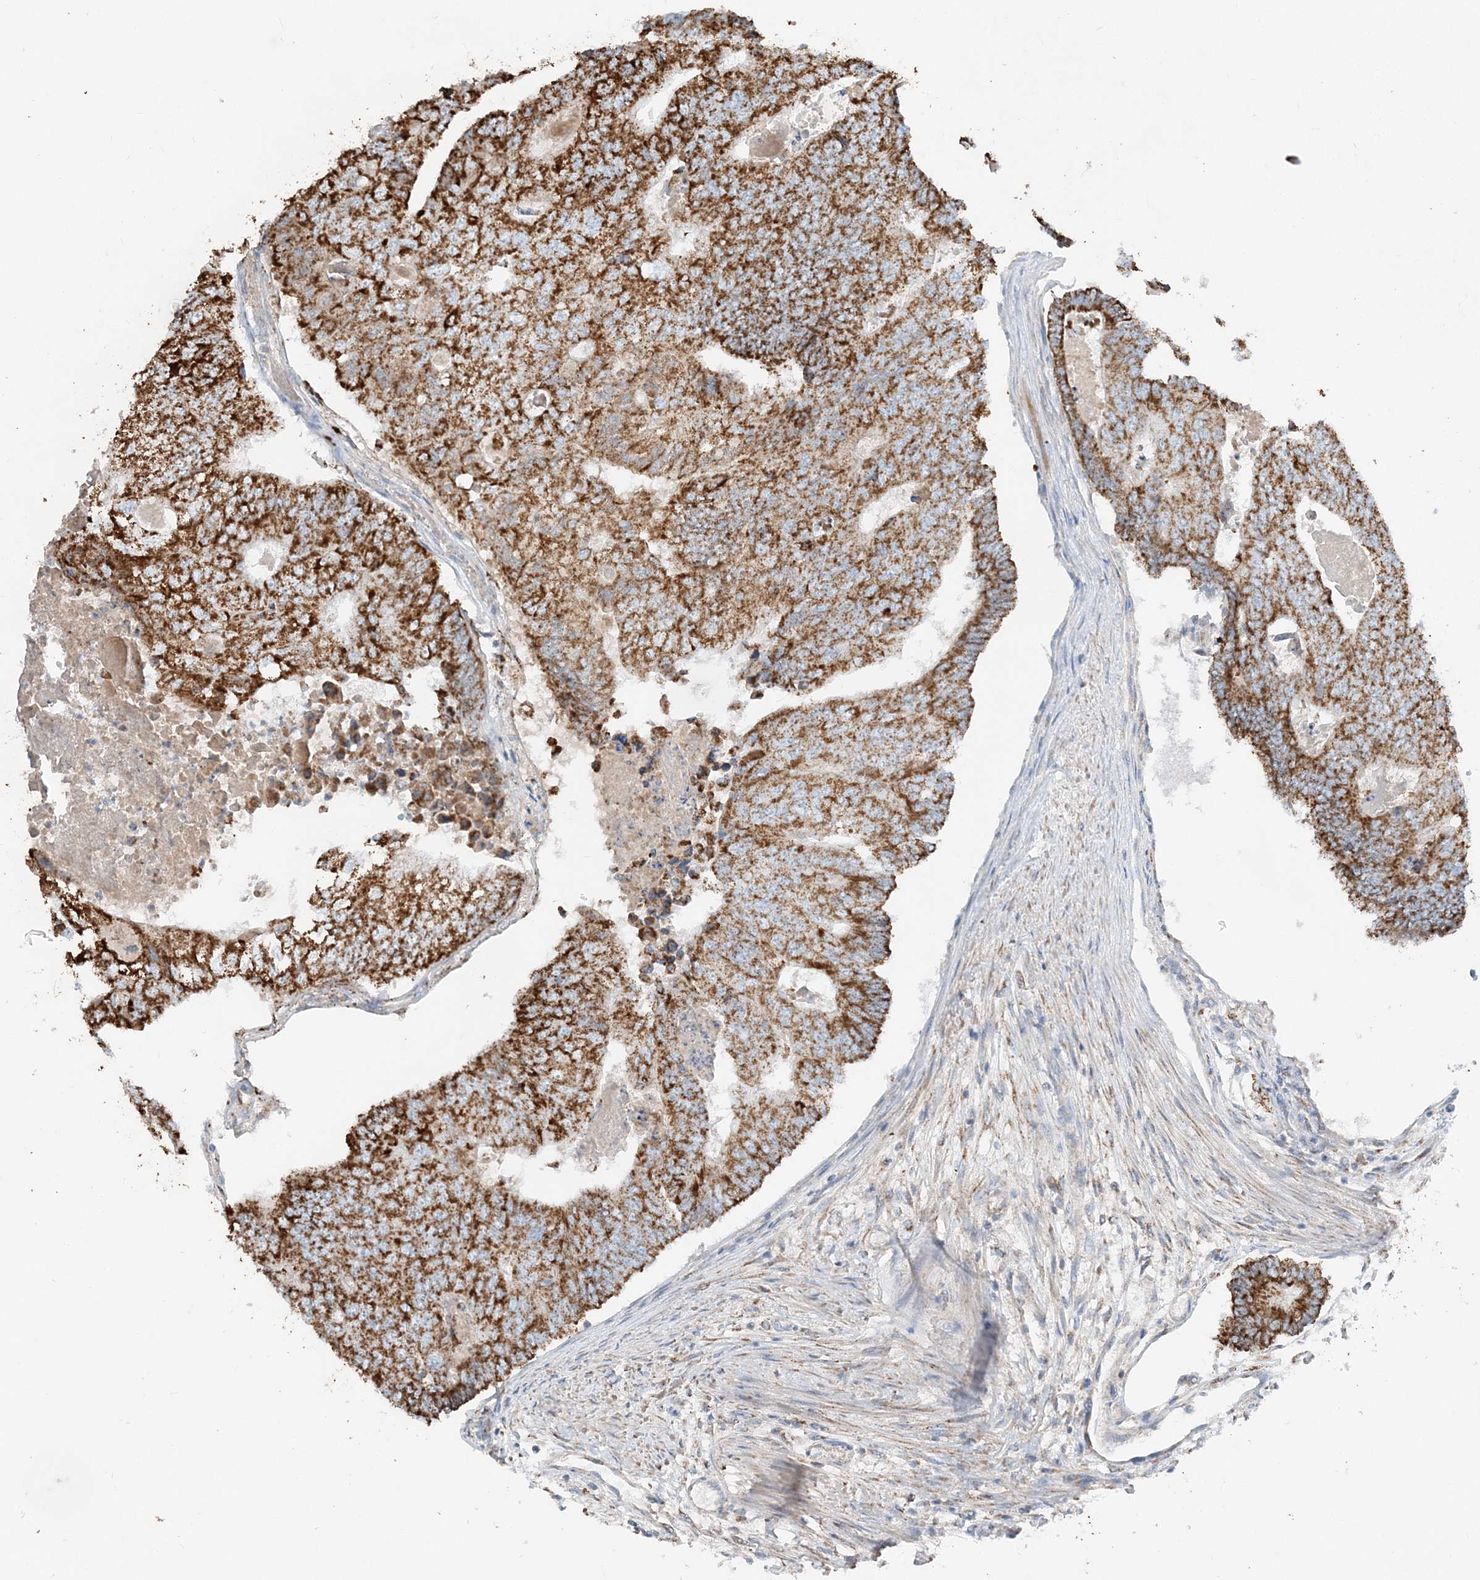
{"staining": {"intensity": "strong", "quantity": ">75%", "location": "cytoplasmic/membranous"}, "tissue": "colorectal cancer", "cell_type": "Tumor cells", "image_type": "cancer", "snomed": [{"axis": "morphology", "description": "Adenocarcinoma, NOS"}, {"axis": "topography", "description": "Colon"}], "caption": "A brown stain highlights strong cytoplasmic/membranous positivity of a protein in human adenocarcinoma (colorectal) tumor cells.", "gene": "RAB11FIP3", "patient": {"sex": "female", "age": 67}}